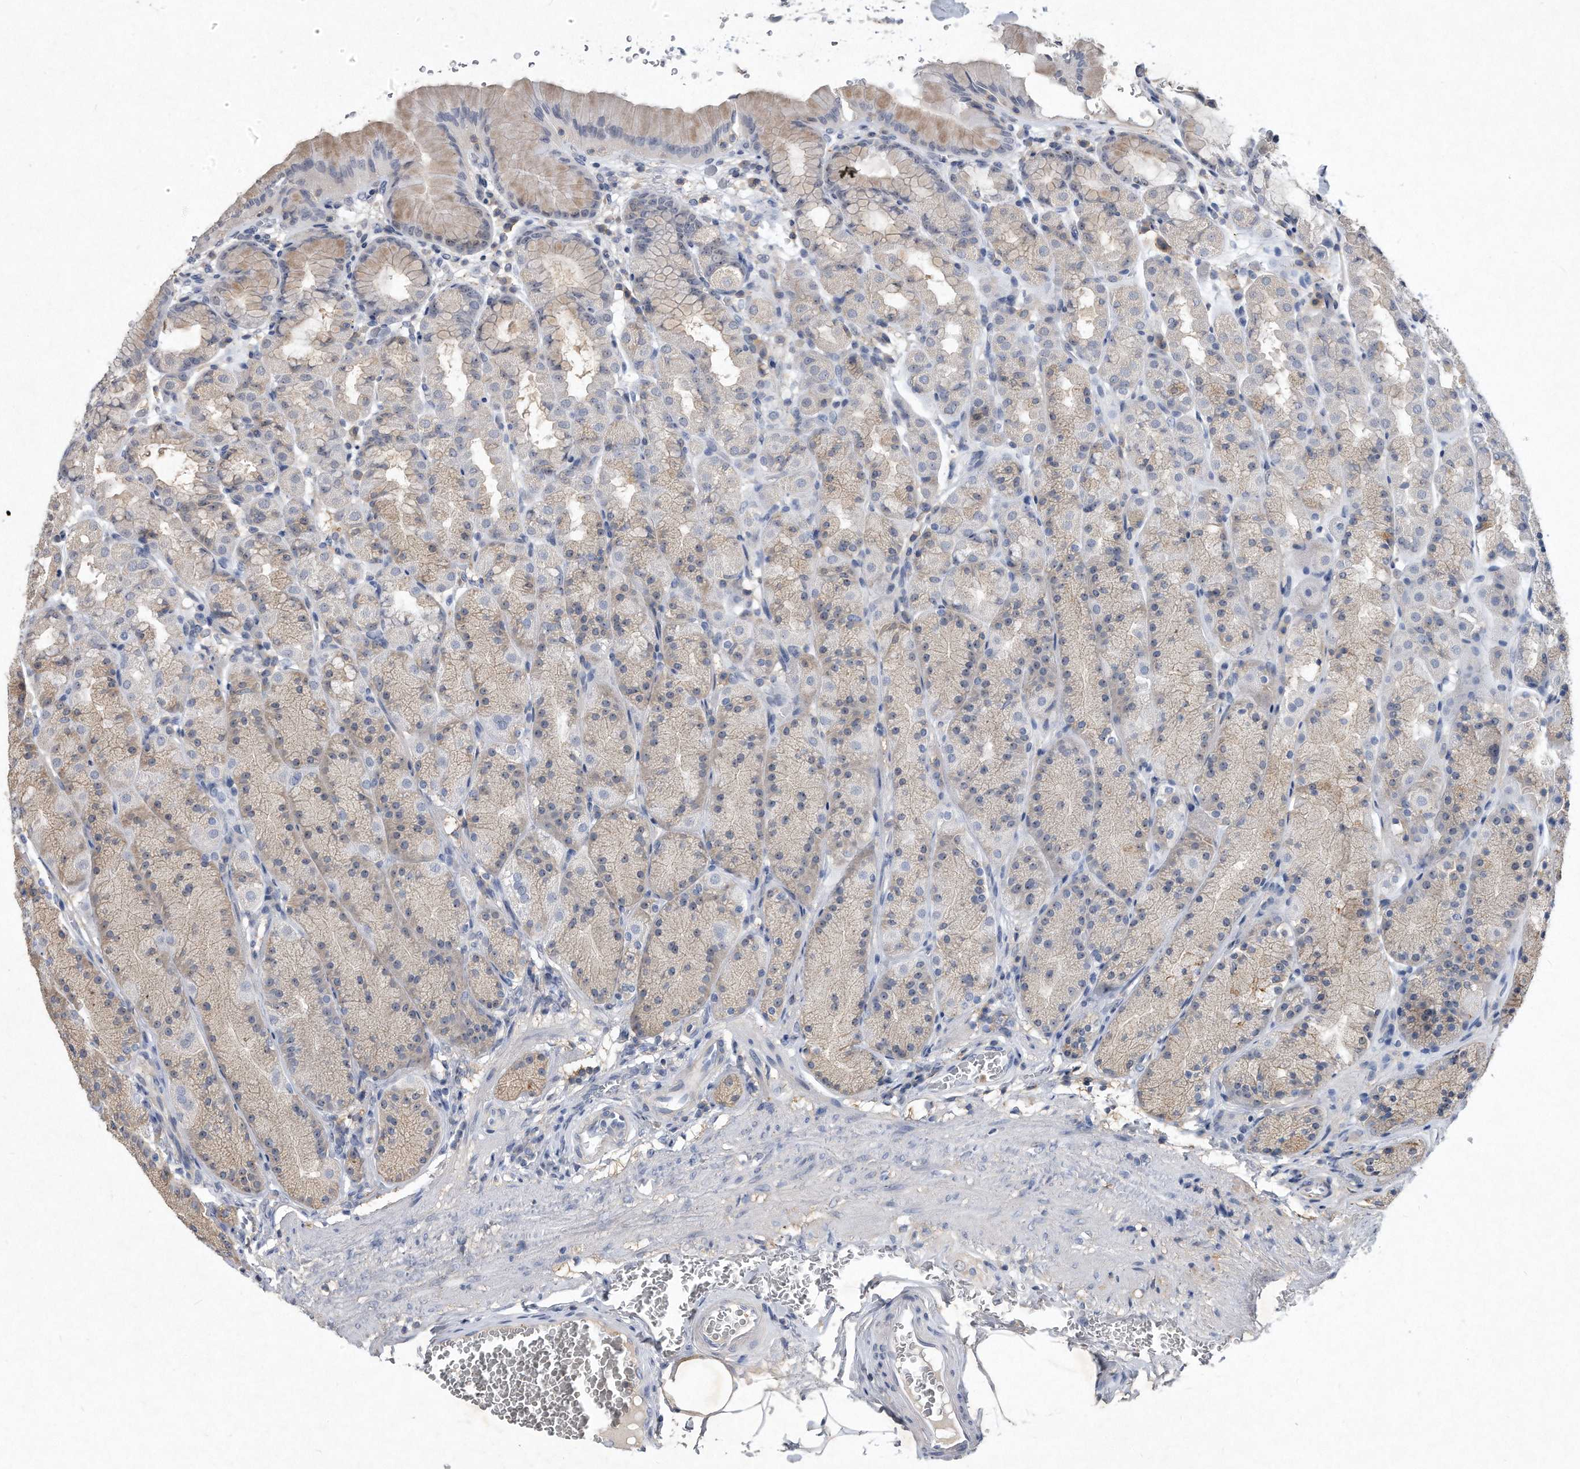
{"staining": {"intensity": "weak", "quantity": "25%-75%", "location": "cytoplasmic/membranous"}, "tissue": "stomach", "cell_type": "Glandular cells", "image_type": "normal", "snomed": [{"axis": "morphology", "description": "Normal tissue, NOS"}, {"axis": "topography", "description": "Stomach"}], "caption": "Stomach was stained to show a protein in brown. There is low levels of weak cytoplasmic/membranous positivity in approximately 25%-75% of glandular cells. The staining was performed using DAB (3,3'-diaminobenzidine) to visualize the protein expression in brown, while the nuclei were stained in blue with hematoxylin (Magnification: 20x).", "gene": "PGBD2", "patient": {"sex": "male", "age": 42}}